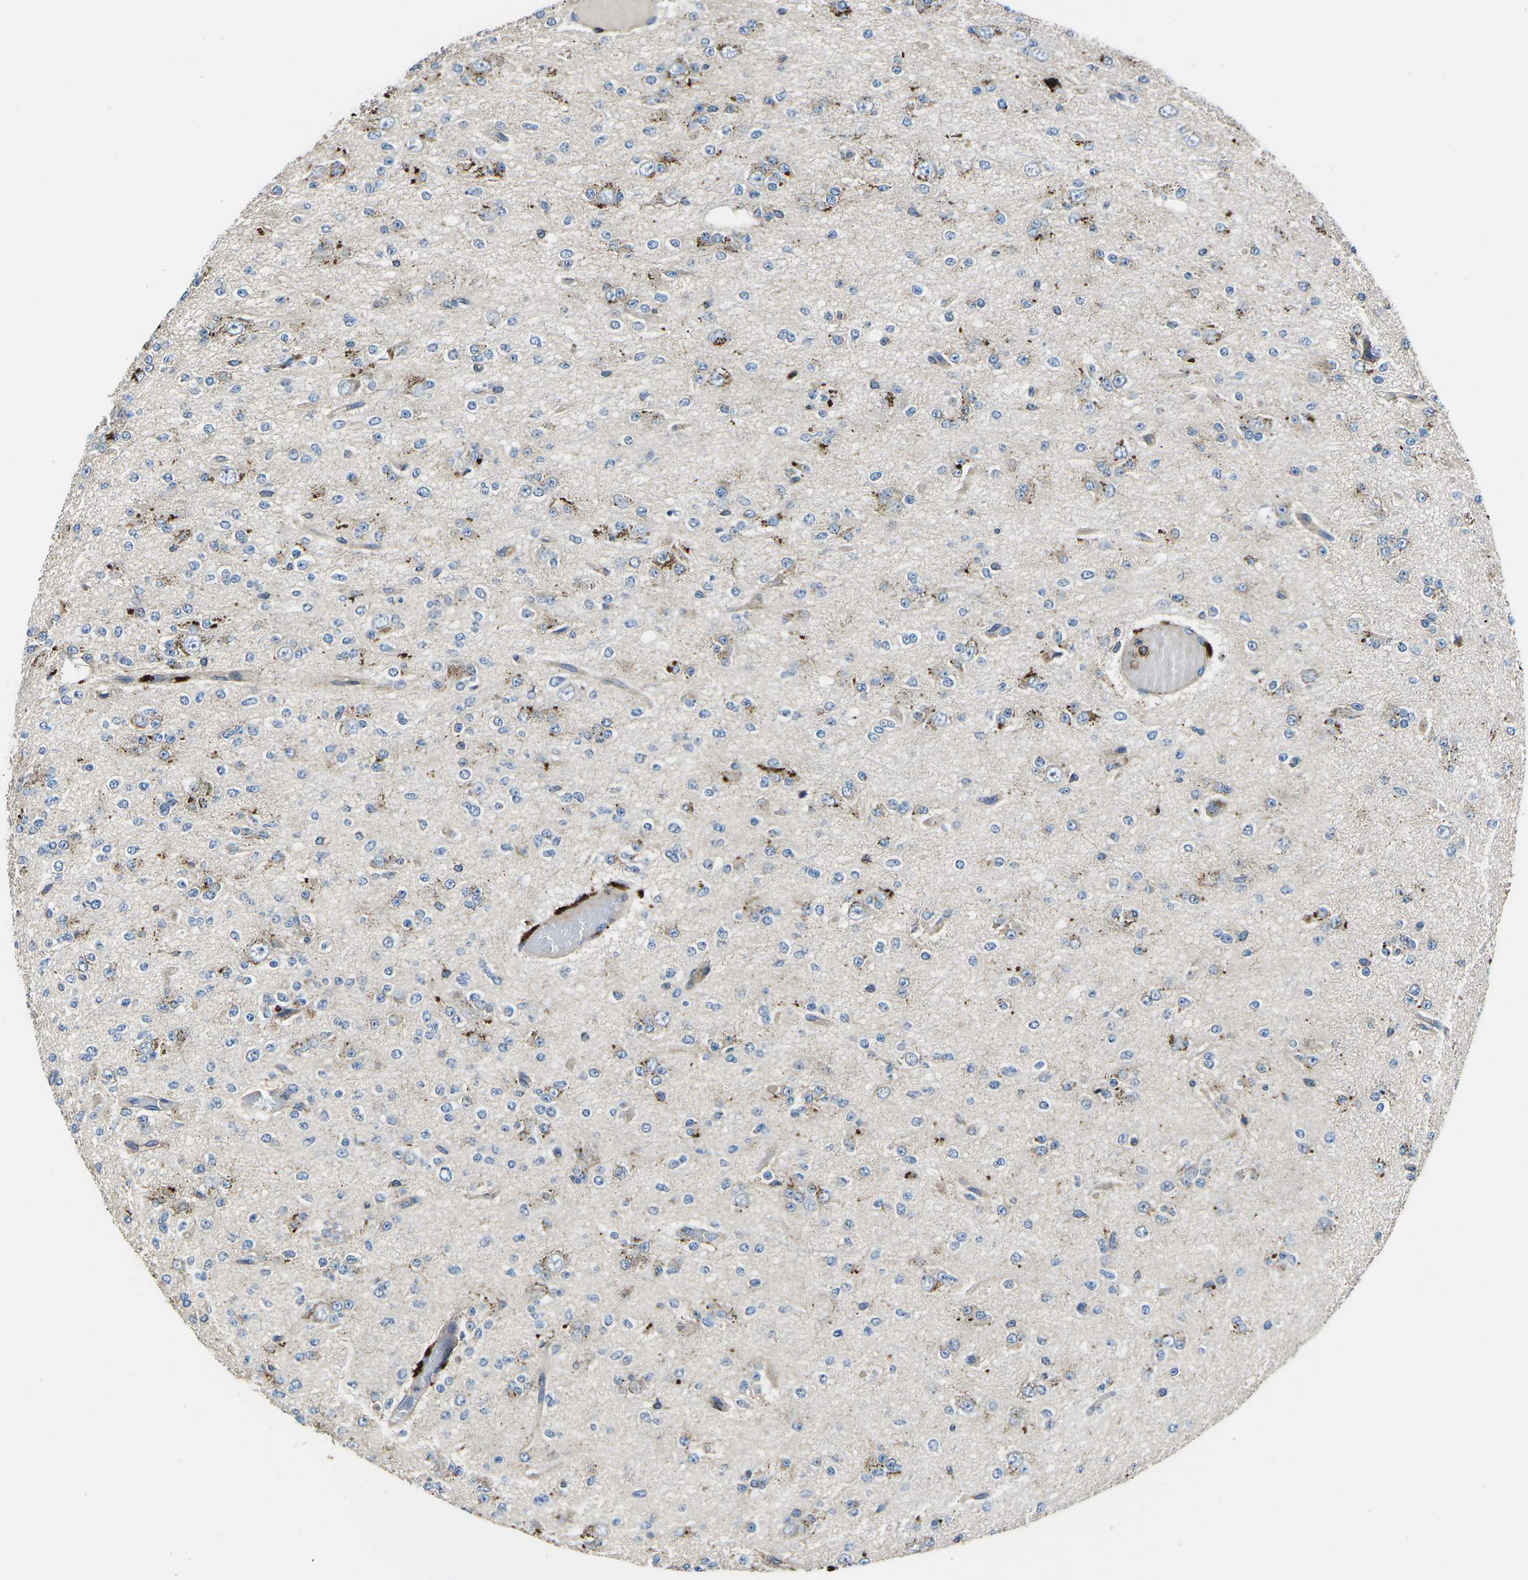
{"staining": {"intensity": "moderate", "quantity": "<25%", "location": "cytoplasmic/membranous"}, "tissue": "glioma", "cell_type": "Tumor cells", "image_type": "cancer", "snomed": [{"axis": "morphology", "description": "Glioma, malignant, Low grade"}, {"axis": "topography", "description": "Brain"}], "caption": "This is an image of IHC staining of malignant low-grade glioma, which shows moderate staining in the cytoplasmic/membranous of tumor cells.", "gene": "KCNJ15", "patient": {"sex": "male", "age": 38}}